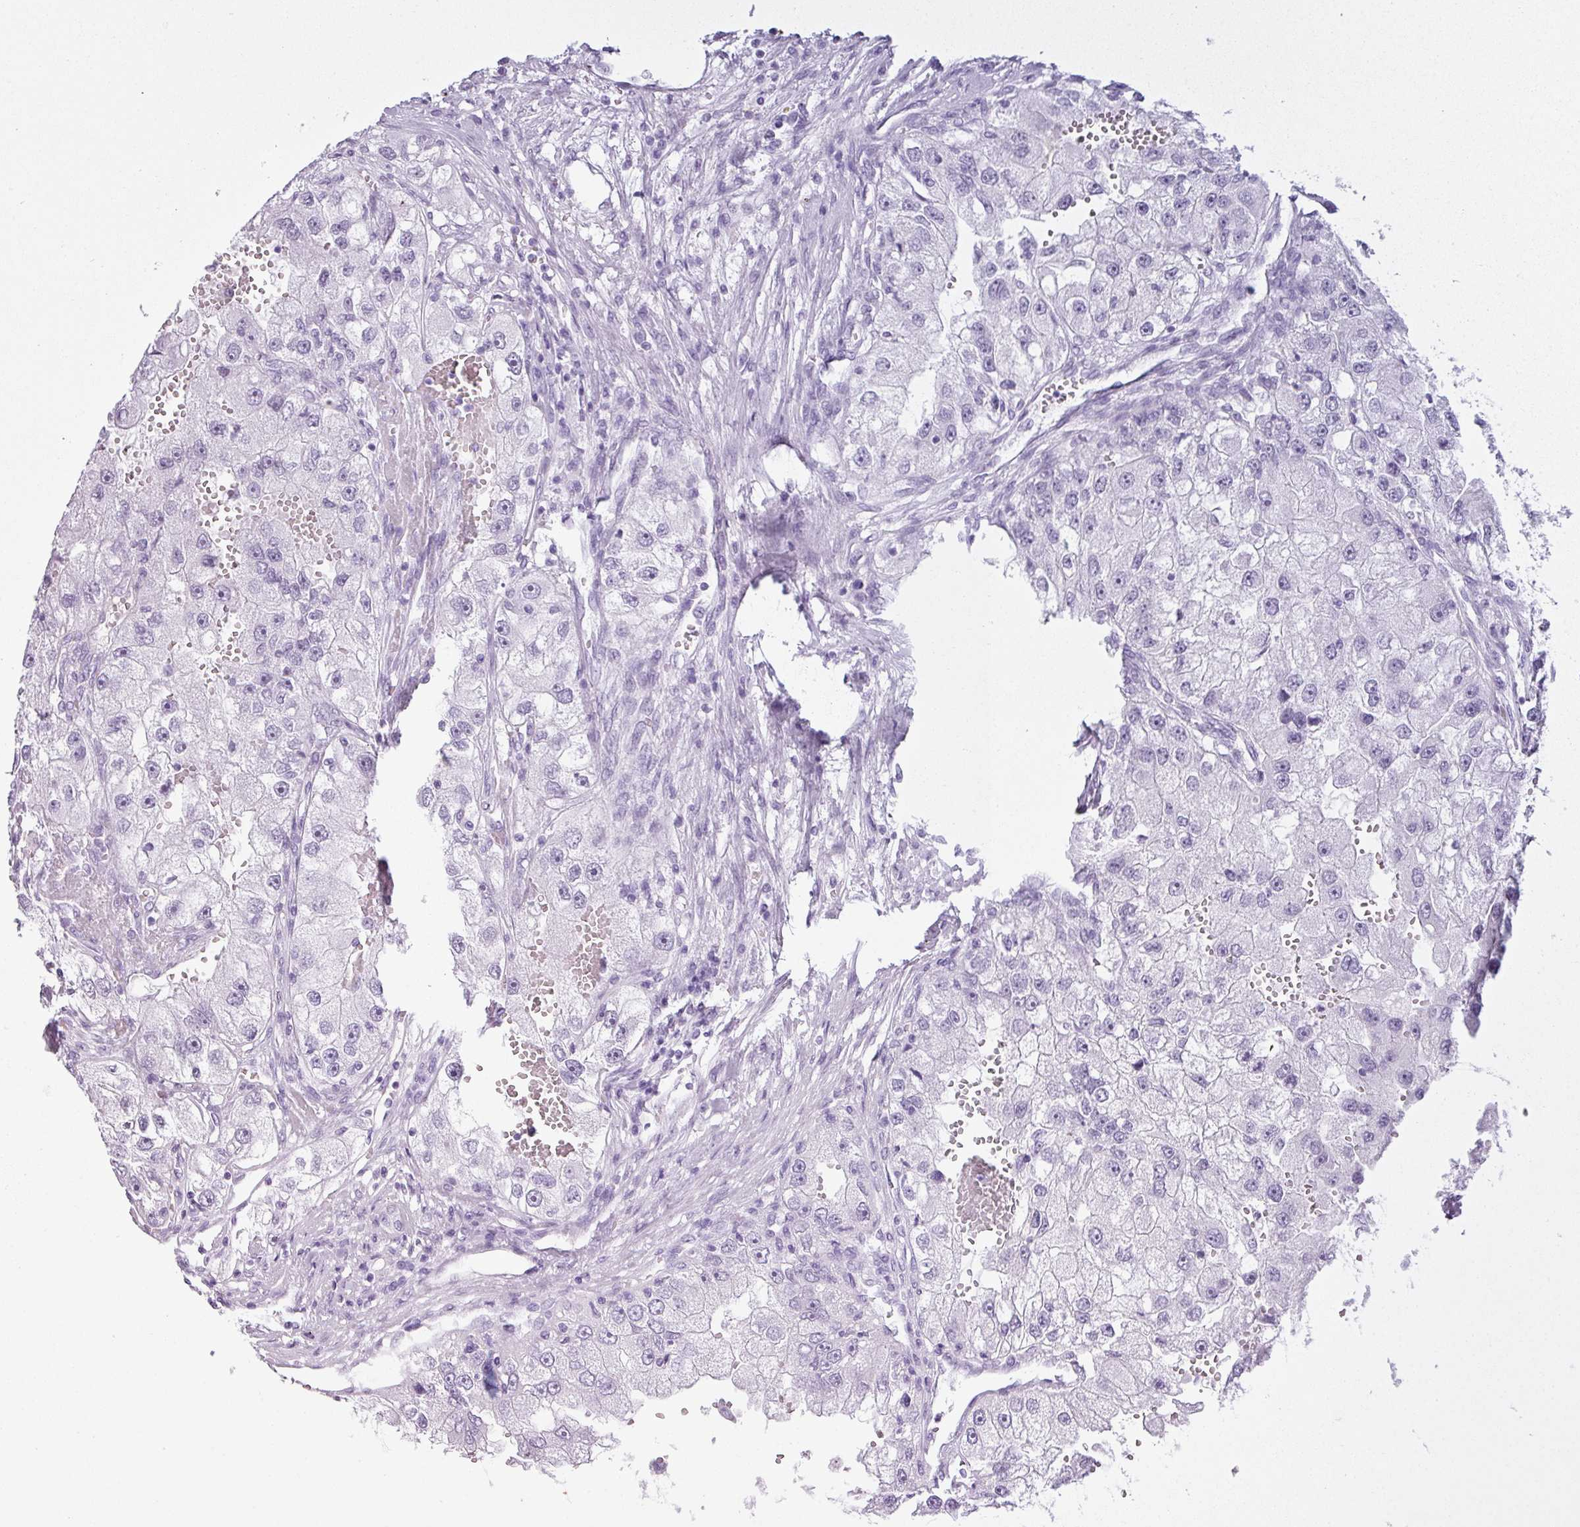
{"staining": {"intensity": "negative", "quantity": "none", "location": "none"}, "tissue": "renal cancer", "cell_type": "Tumor cells", "image_type": "cancer", "snomed": [{"axis": "morphology", "description": "Adenocarcinoma, NOS"}, {"axis": "topography", "description": "Kidney"}], "caption": "Tumor cells are negative for protein expression in human renal cancer.", "gene": "SCT", "patient": {"sex": "male", "age": 63}}